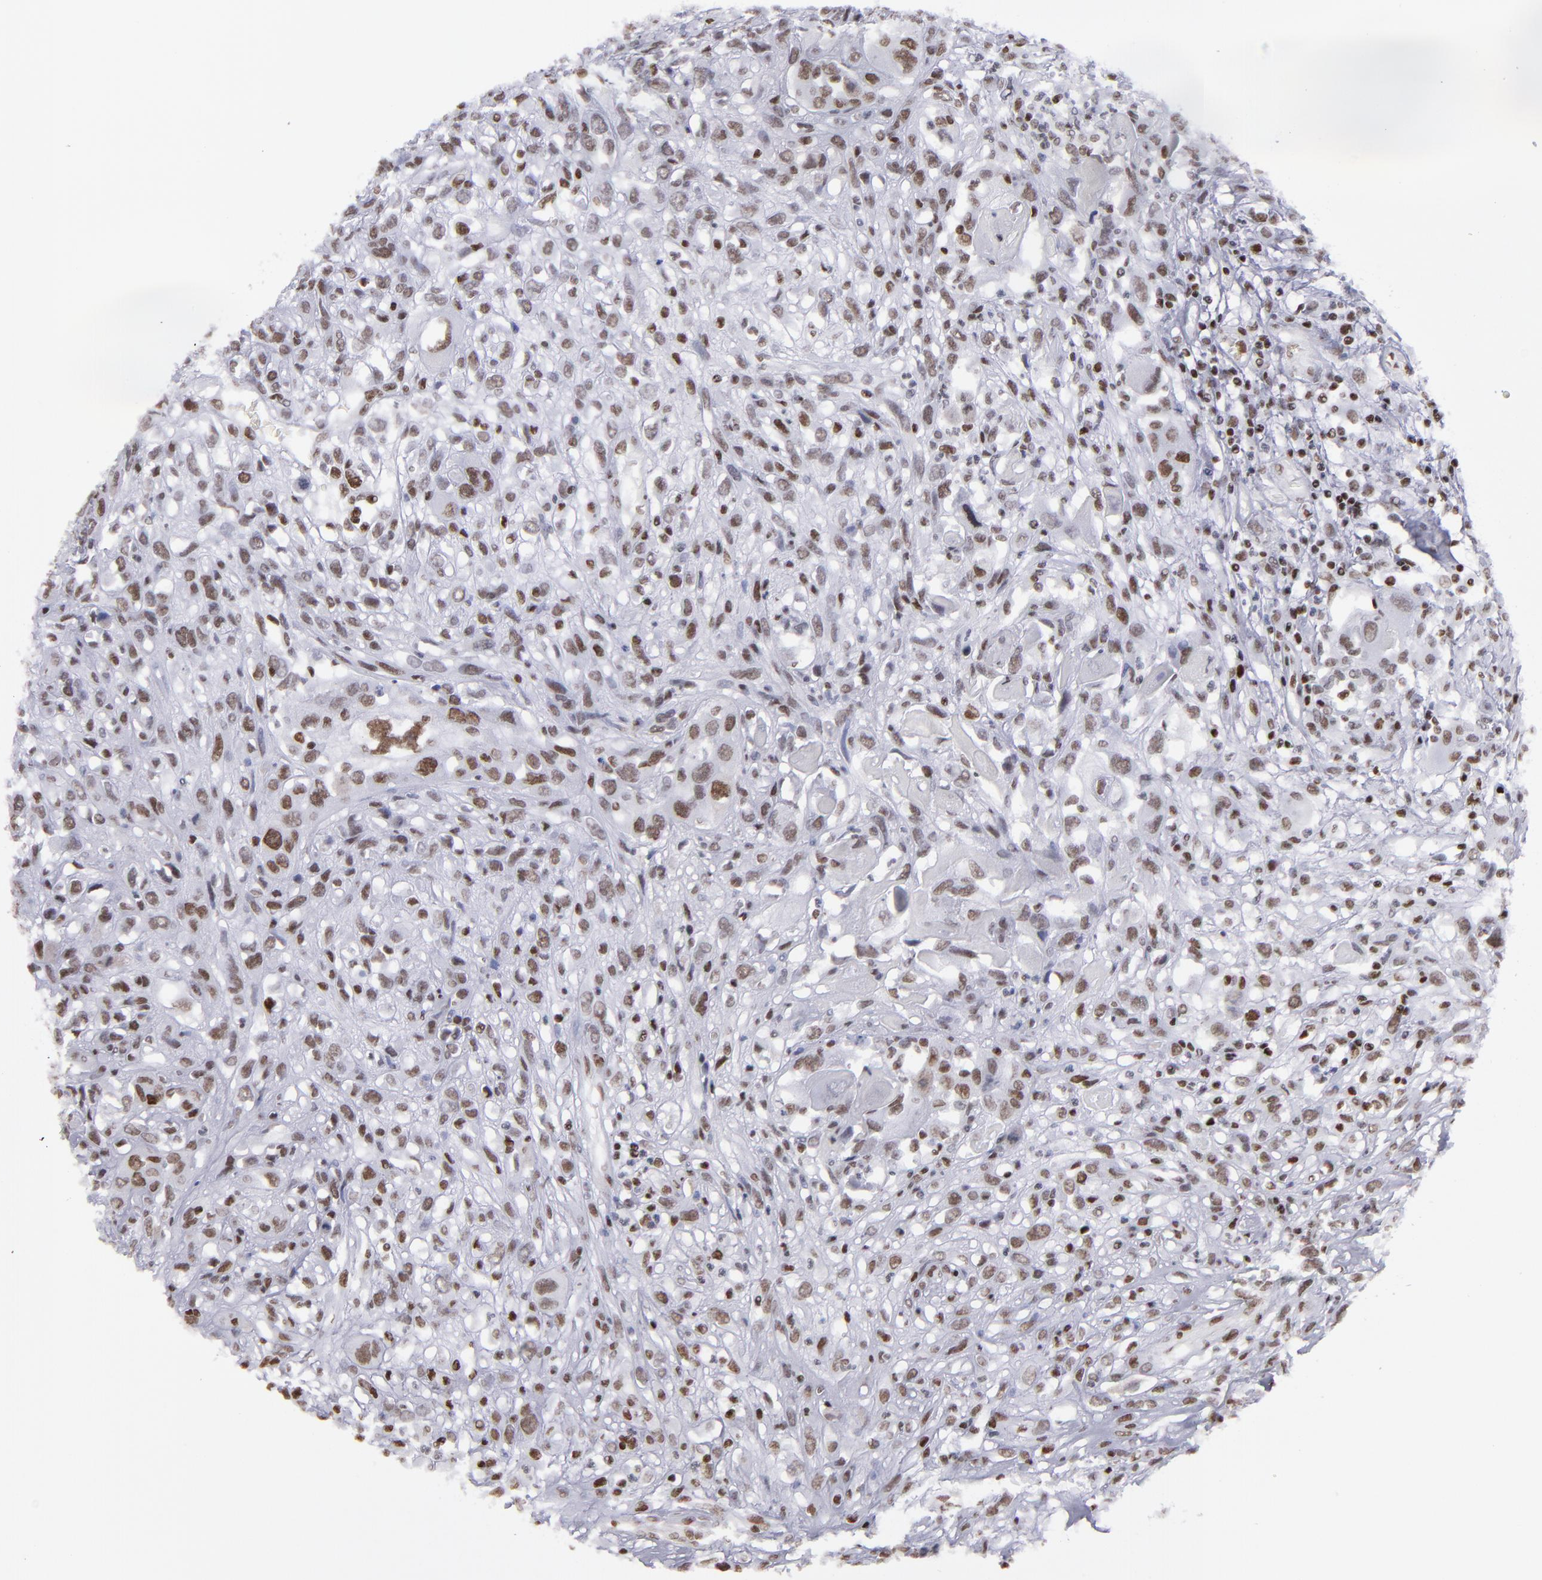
{"staining": {"intensity": "moderate", "quantity": ">75%", "location": "nuclear"}, "tissue": "head and neck cancer", "cell_type": "Tumor cells", "image_type": "cancer", "snomed": [{"axis": "morphology", "description": "Neoplasm, malignant, NOS"}, {"axis": "topography", "description": "Salivary gland"}, {"axis": "topography", "description": "Head-Neck"}], "caption": "Immunohistochemical staining of malignant neoplasm (head and neck) shows medium levels of moderate nuclear staining in approximately >75% of tumor cells.", "gene": "TERF2", "patient": {"sex": "male", "age": 43}}